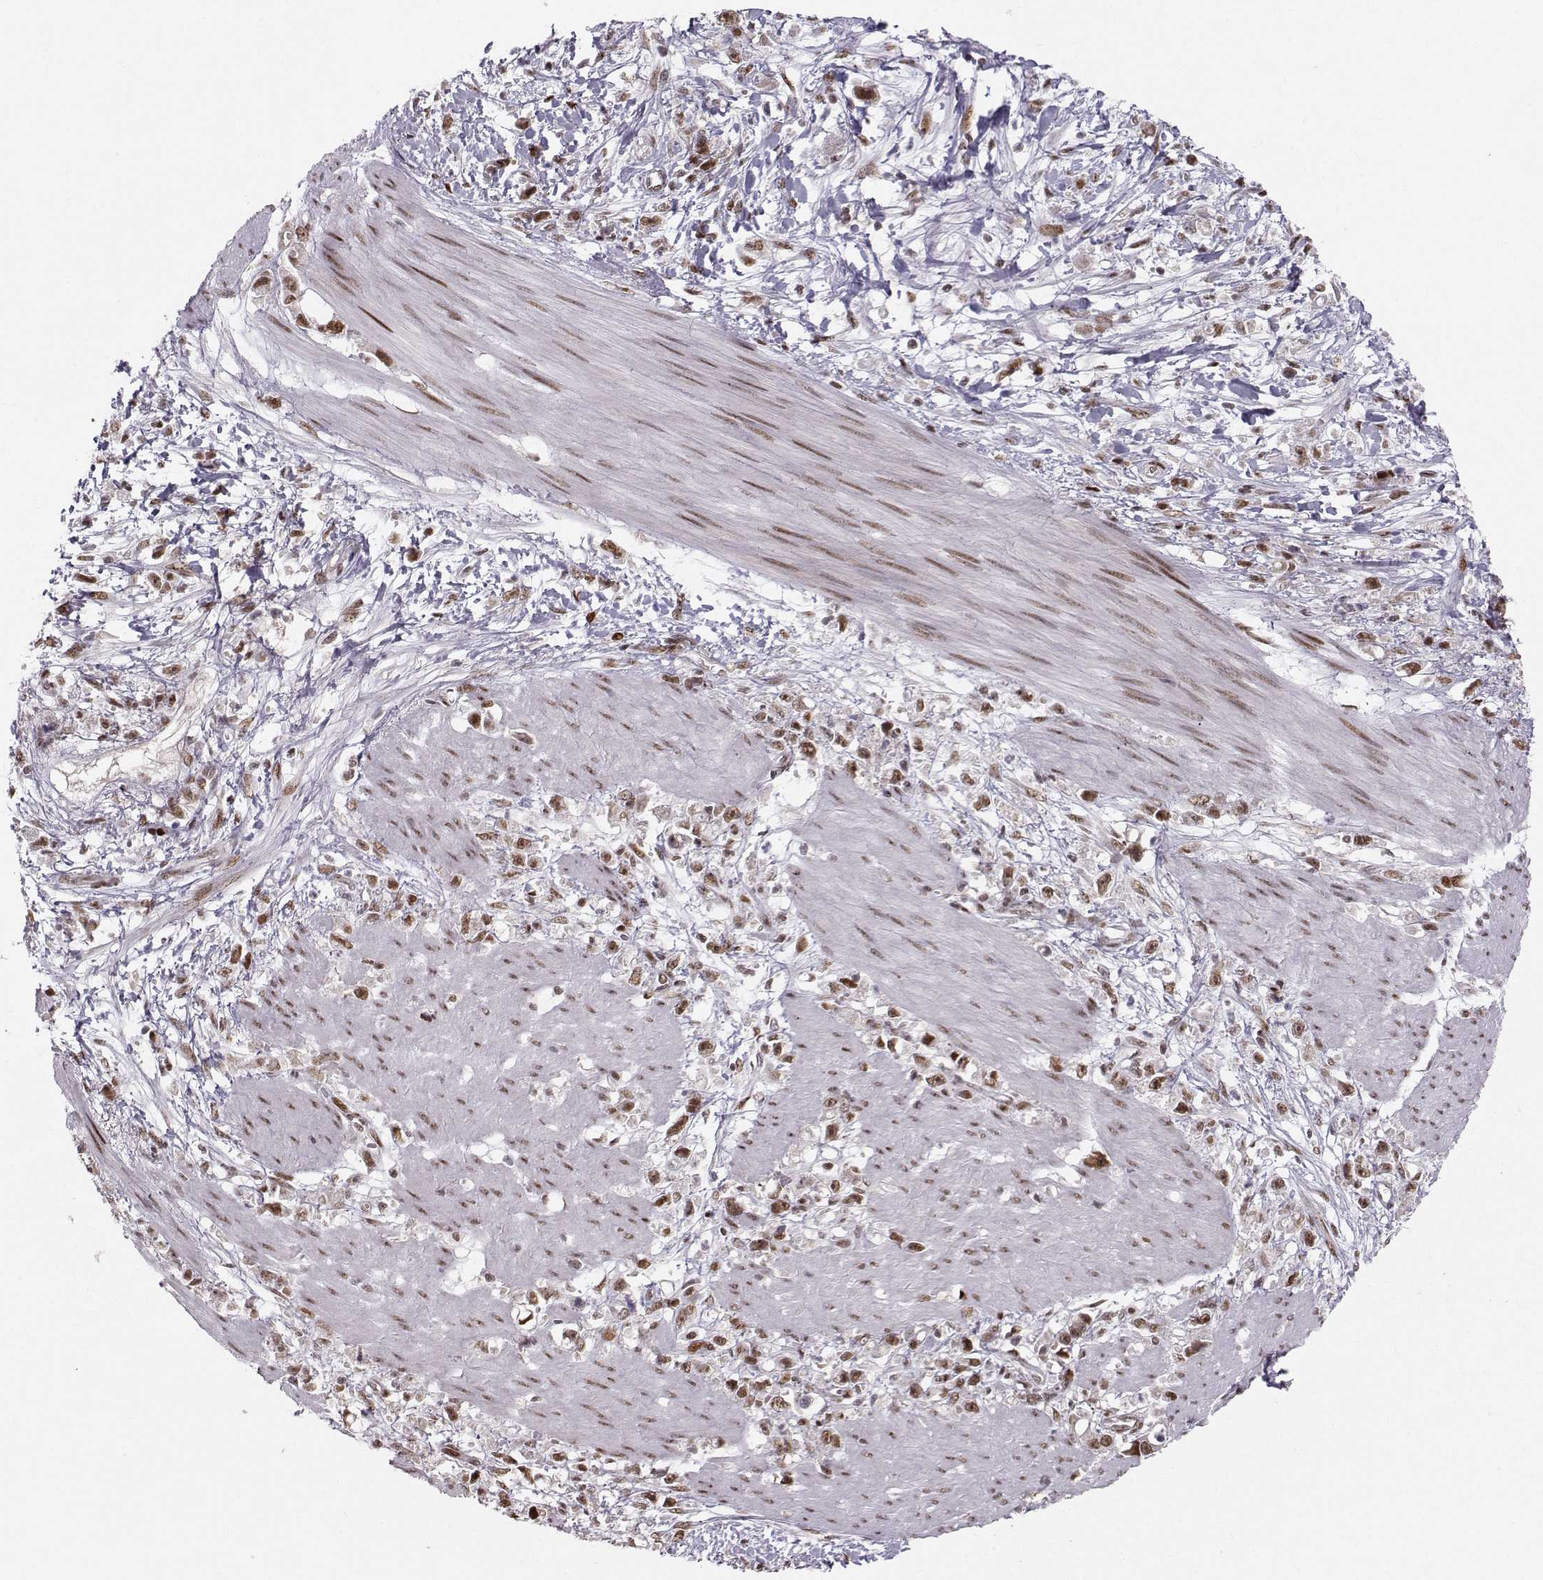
{"staining": {"intensity": "moderate", "quantity": ">75%", "location": "nuclear"}, "tissue": "stomach cancer", "cell_type": "Tumor cells", "image_type": "cancer", "snomed": [{"axis": "morphology", "description": "Adenocarcinoma, NOS"}, {"axis": "topography", "description": "Stomach"}], "caption": "Adenocarcinoma (stomach) stained with a protein marker exhibits moderate staining in tumor cells.", "gene": "SNAPC2", "patient": {"sex": "female", "age": 59}}